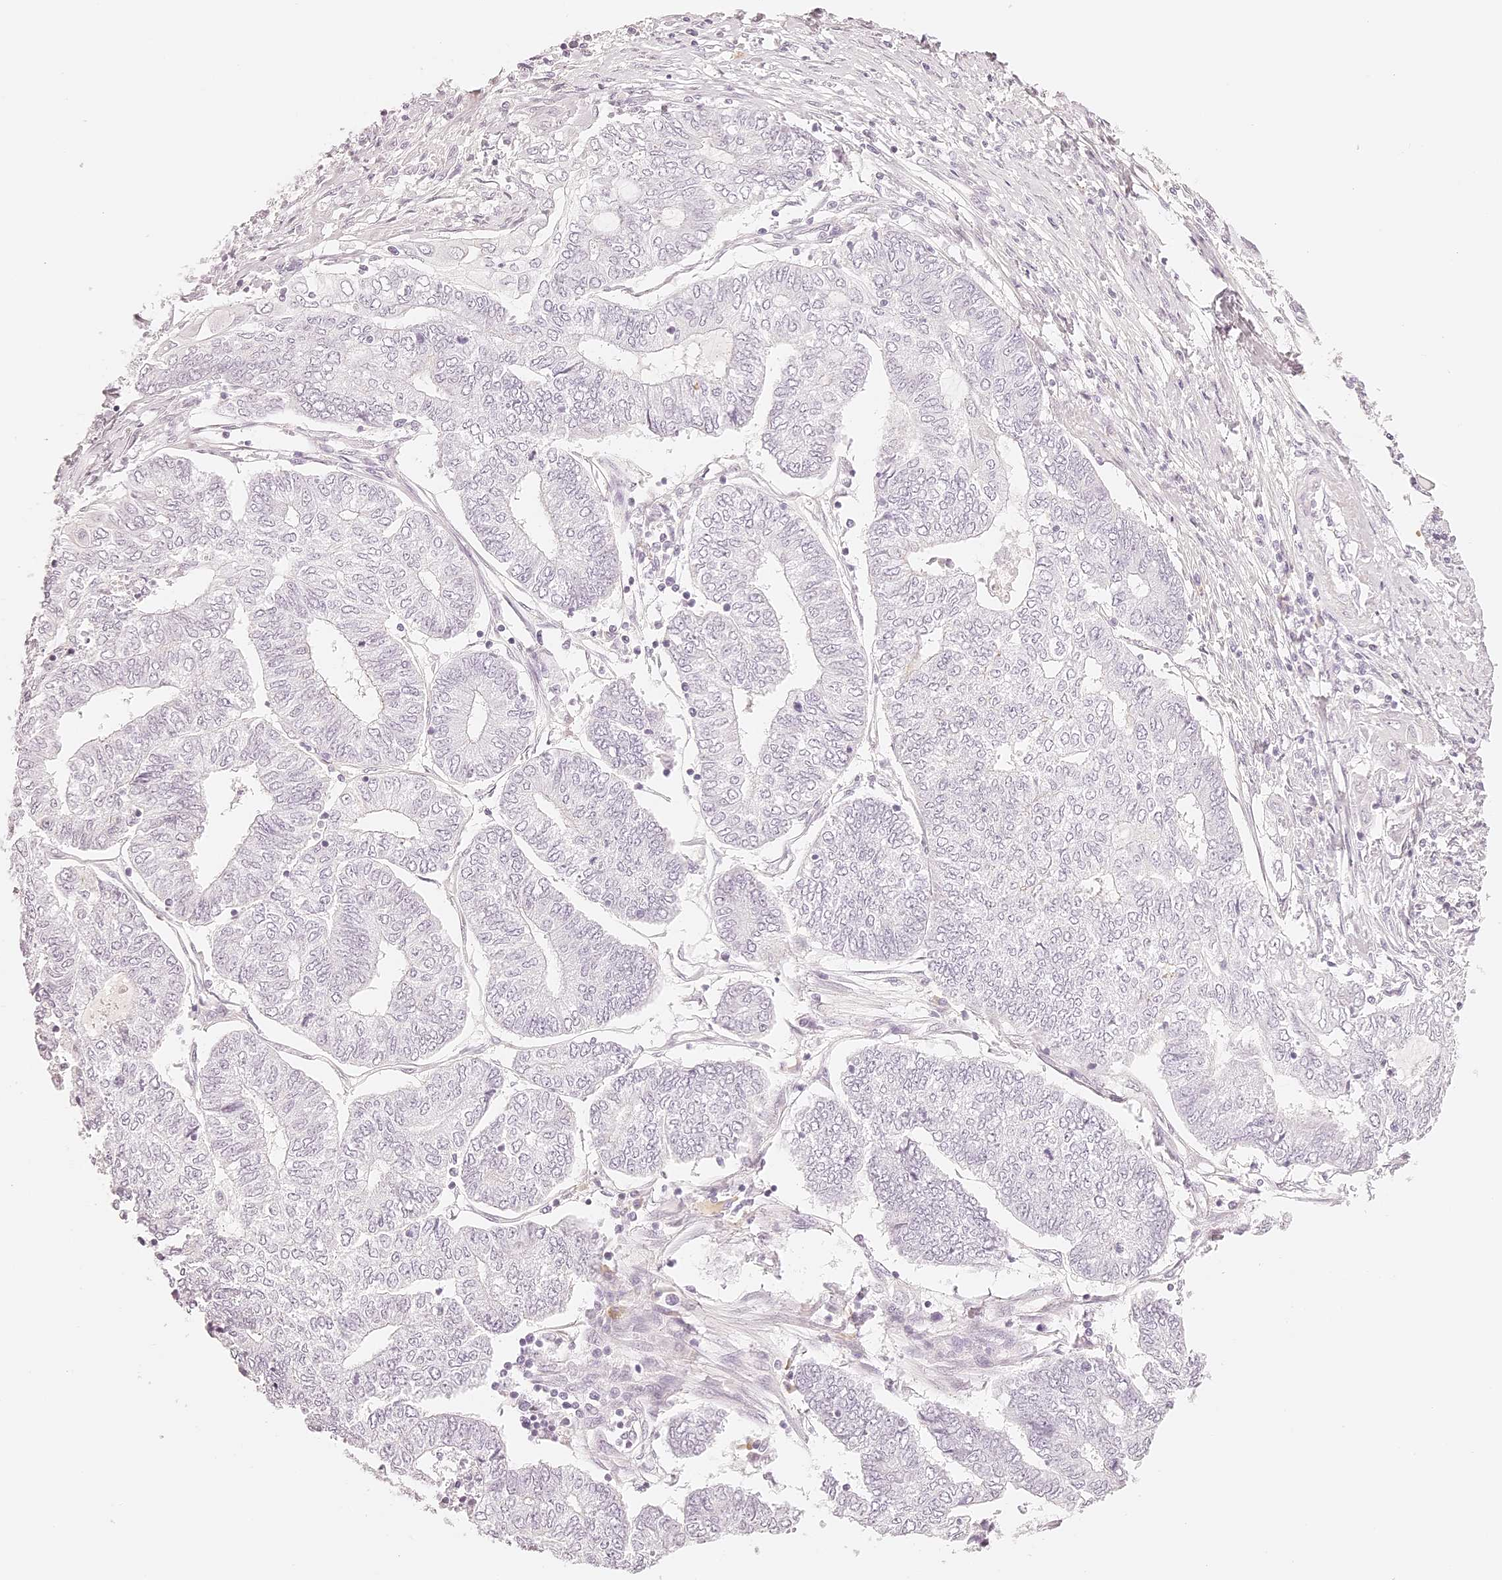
{"staining": {"intensity": "negative", "quantity": "none", "location": "none"}, "tissue": "endometrial cancer", "cell_type": "Tumor cells", "image_type": "cancer", "snomed": [{"axis": "morphology", "description": "Adenocarcinoma, NOS"}, {"axis": "topography", "description": "Uterus"}, {"axis": "topography", "description": "Endometrium"}], "caption": "Endometrial cancer (adenocarcinoma) was stained to show a protein in brown. There is no significant staining in tumor cells.", "gene": "TRIM45", "patient": {"sex": "female", "age": 70}}